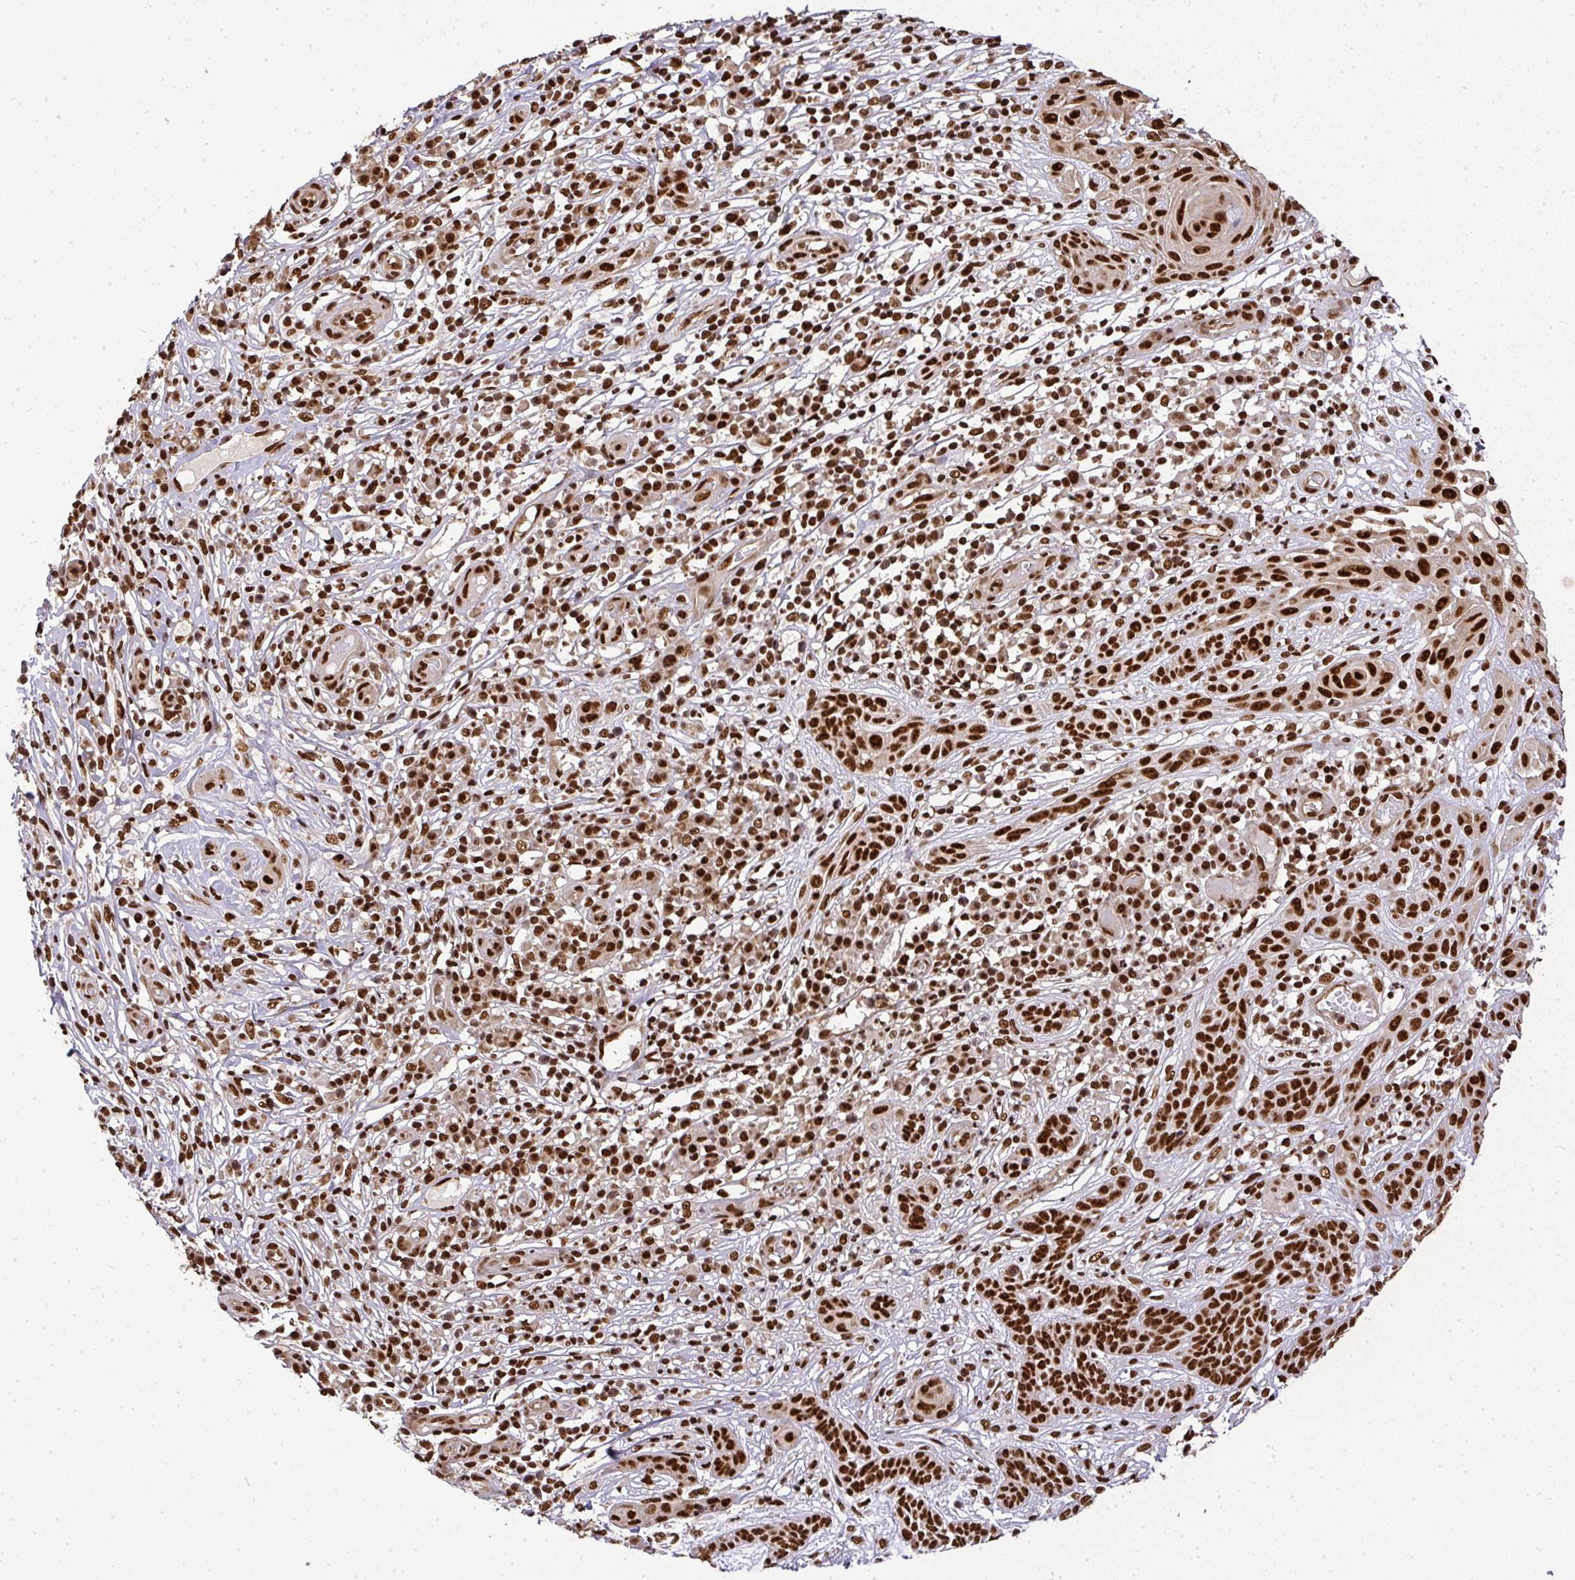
{"staining": {"intensity": "strong", "quantity": ">75%", "location": "nuclear"}, "tissue": "skin cancer", "cell_type": "Tumor cells", "image_type": "cancer", "snomed": [{"axis": "morphology", "description": "Basal cell carcinoma"}, {"axis": "topography", "description": "Skin"}, {"axis": "topography", "description": "Skin, foot"}], "caption": "The immunohistochemical stain shows strong nuclear expression in tumor cells of skin cancer tissue.", "gene": "U2AF1", "patient": {"sex": "female", "age": 86}}